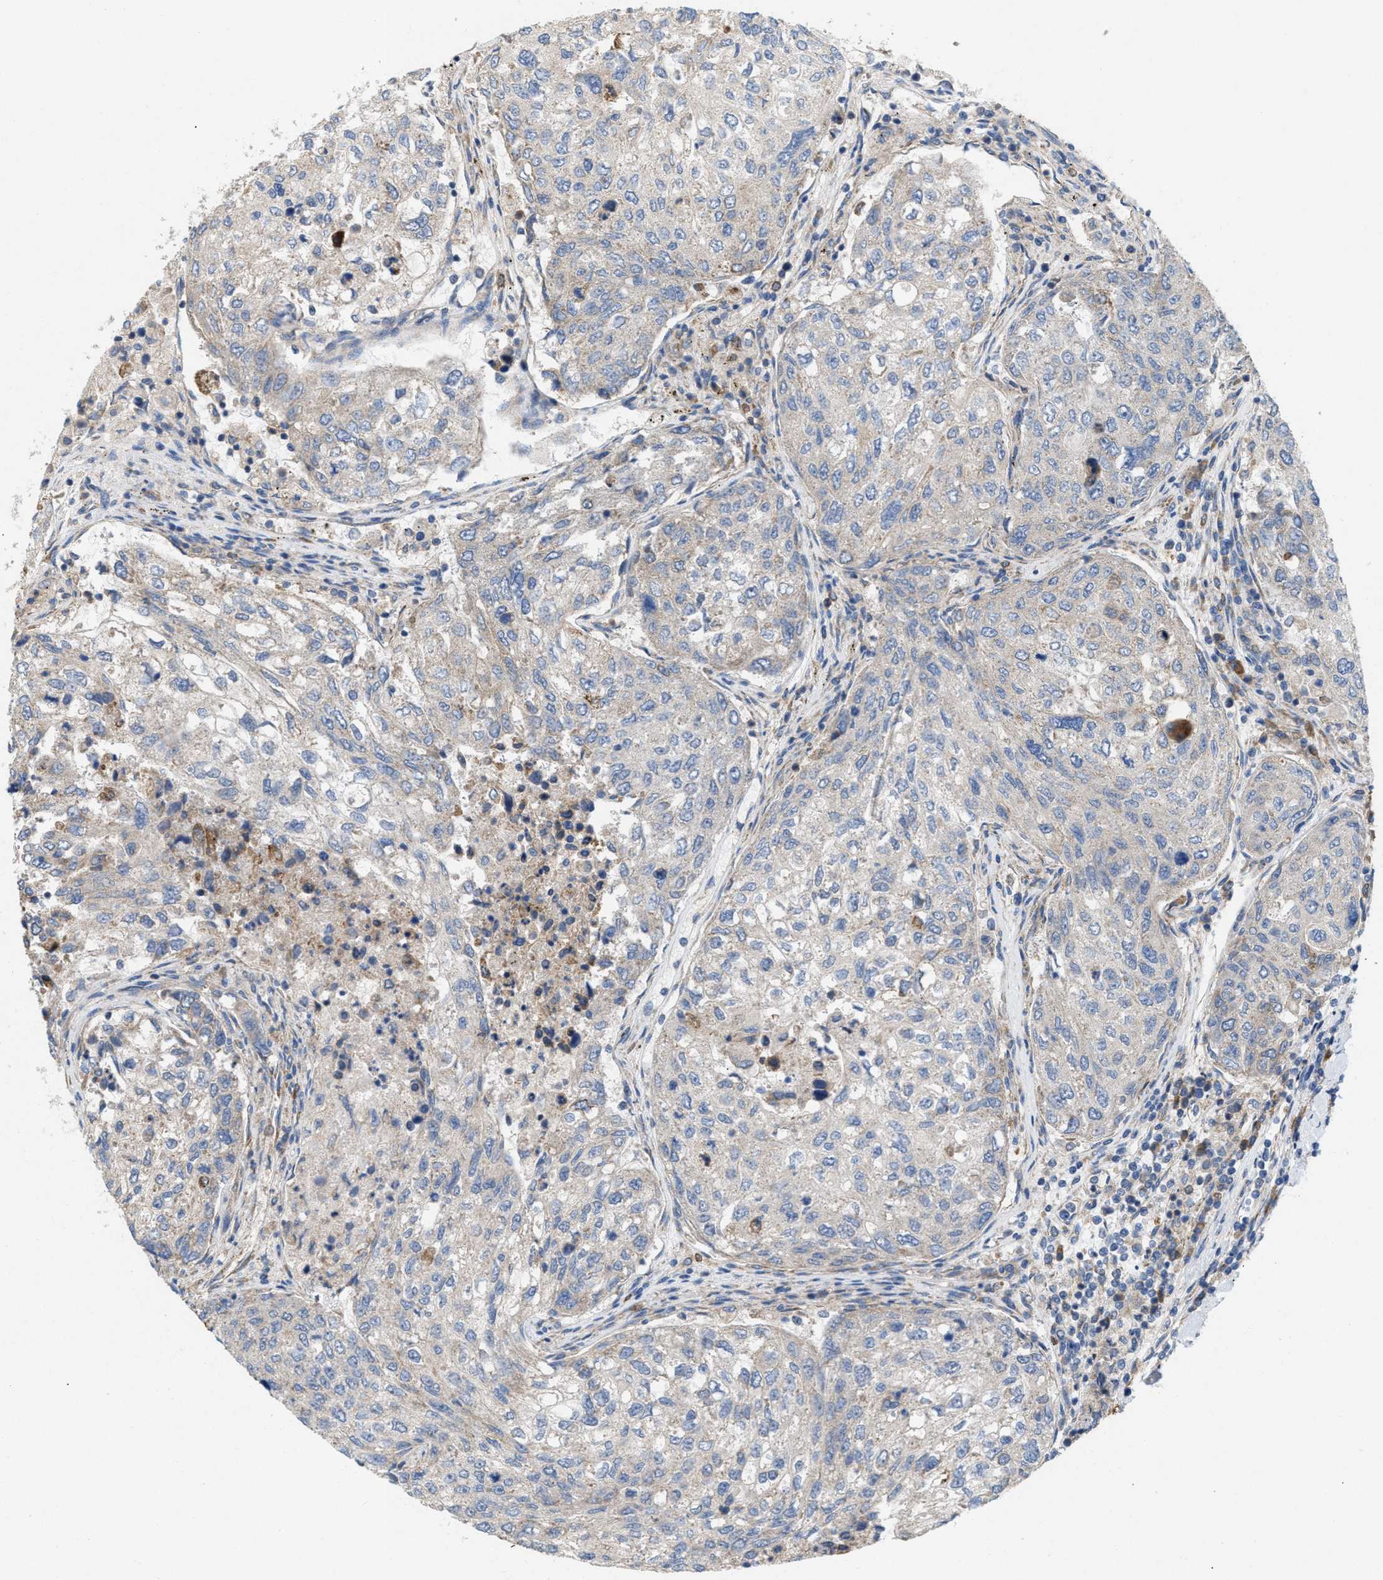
{"staining": {"intensity": "negative", "quantity": "none", "location": "none"}, "tissue": "urothelial cancer", "cell_type": "Tumor cells", "image_type": "cancer", "snomed": [{"axis": "morphology", "description": "Urothelial carcinoma, High grade"}, {"axis": "topography", "description": "Lymph node"}, {"axis": "topography", "description": "Urinary bladder"}], "caption": "Tumor cells show no significant positivity in high-grade urothelial carcinoma.", "gene": "DYNC2I1", "patient": {"sex": "male", "age": 51}}